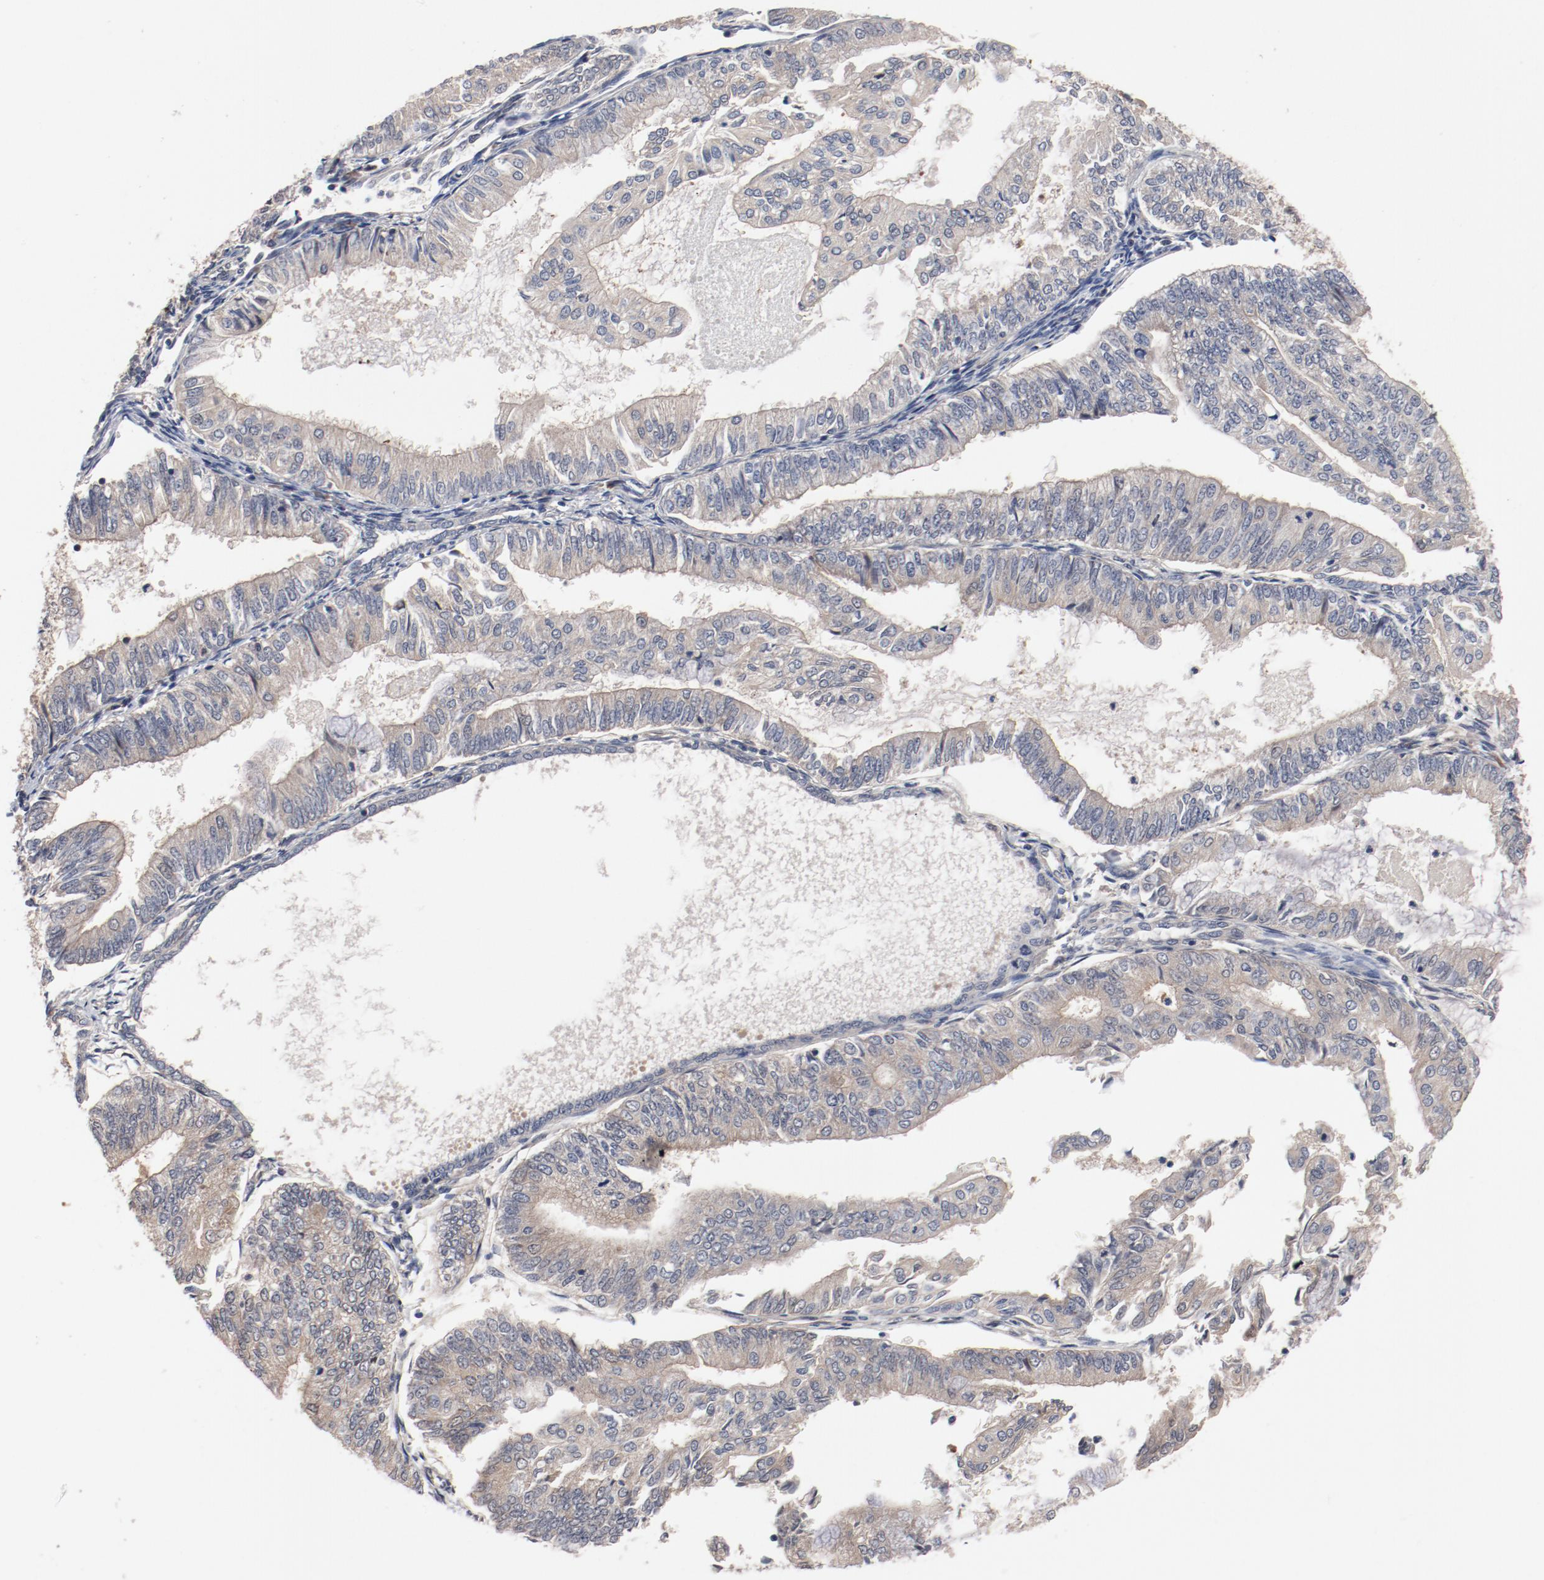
{"staining": {"intensity": "negative", "quantity": "none", "location": "none"}, "tissue": "endometrial cancer", "cell_type": "Tumor cells", "image_type": "cancer", "snomed": [{"axis": "morphology", "description": "Adenocarcinoma, NOS"}, {"axis": "topography", "description": "Endometrium"}], "caption": "A histopathology image of endometrial adenocarcinoma stained for a protein demonstrates no brown staining in tumor cells.", "gene": "PITPNM2", "patient": {"sex": "female", "age": 59}}